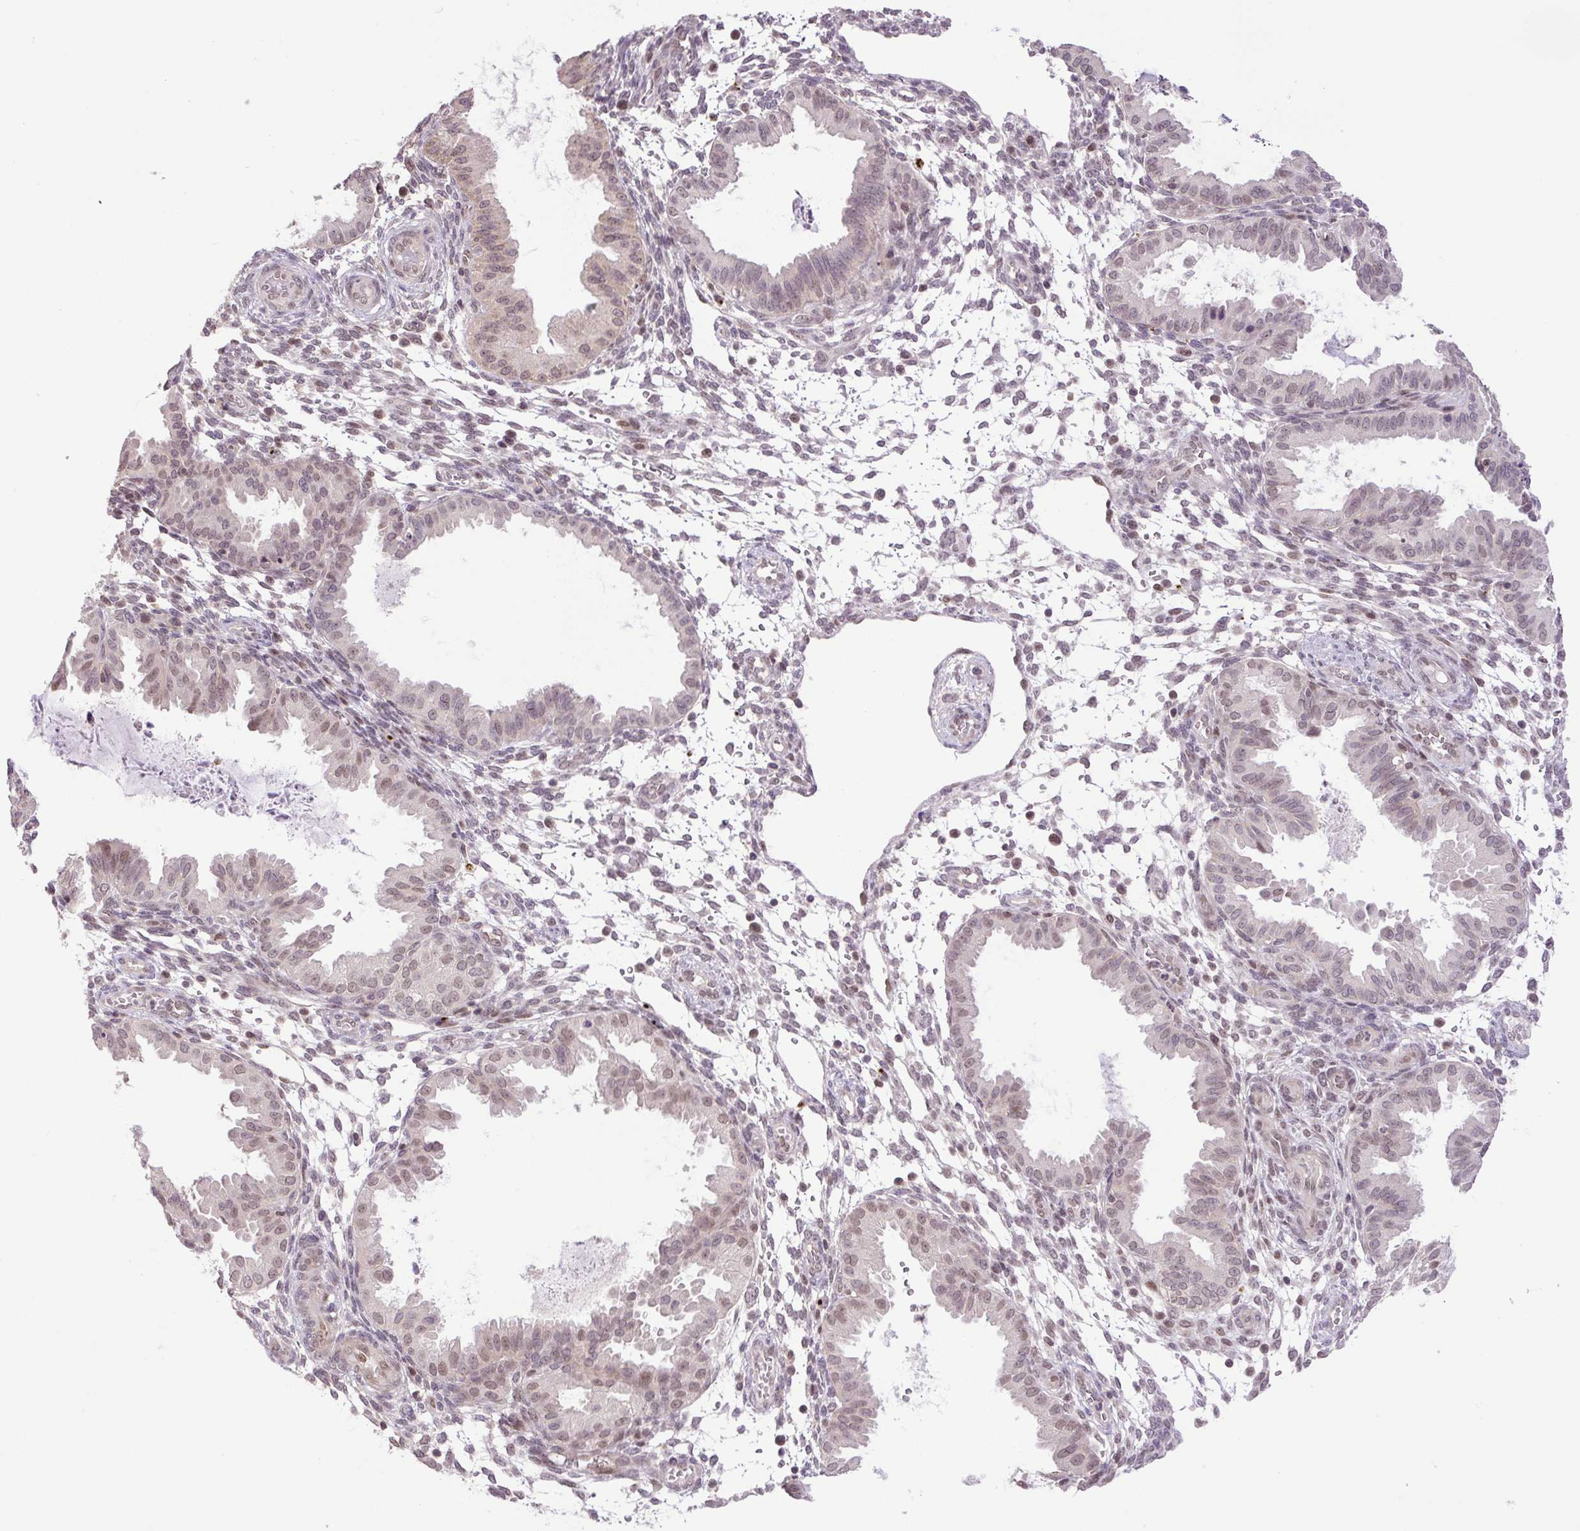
{"staining": {"intensity": "weak", "quantity": "25%-75%", "location": "nuclear"}, "tissue": "endometrium", "cell_type": "Cells in endometrial stroma", "image_type": "normal", "snomed": [{"axis": "morphology", "description": "Normal tissue, NOS"}, {"axis": "topography", "description": "Endometrium"}], "caption": "A brown stain labels weak nuclear expression of a protein in cells in endometrial stroma of benign endometrium. Immunohistochemistry (ihc) stains the protein in brown and the nuclei are stained blue.", "gene": "KPNA1", "patient": {"sex": "female", "age": 33}}